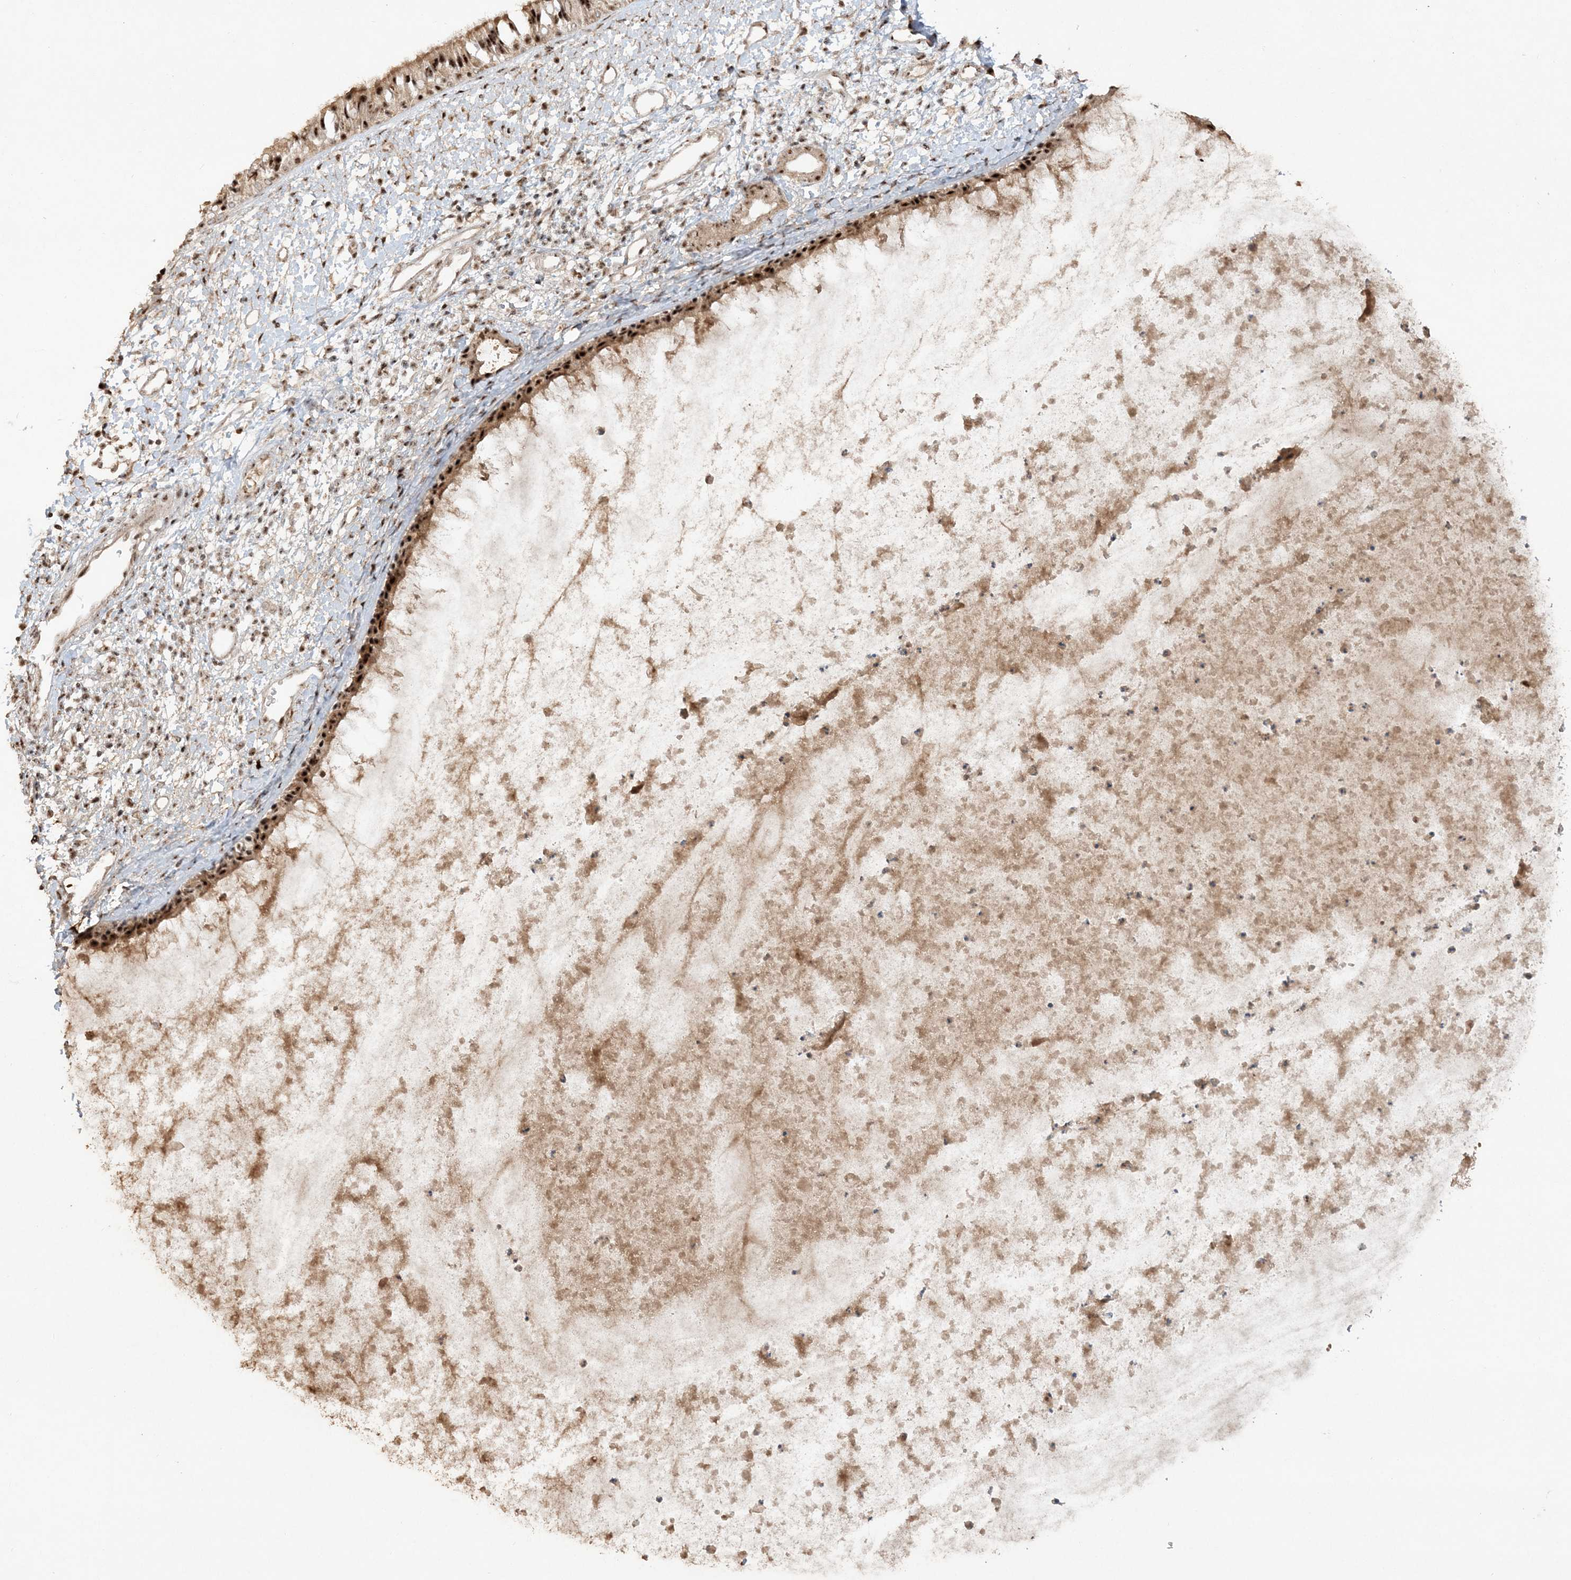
{"staining": {"intensity": "strong", "quantity": ">75%", "location": "nuclear"}, "tissue": "nasopharynx", "cell_type": "Respiratory epithelial cells", "image_type": "normal", "snomed": [{"axis": "morphology", "description": "Normal tissue, NOS"}, {"axis": "topography", "description": "Nasopharynx"}], "caption": "Normal nasopharynx was stained to show a protein in brown. There is high levels of strong nuclear expression in approximately >75% of respiratory epithelial cells. (DAB IHC, brown staining for protein, blue staining for nuclei).", "gene": "POLR3B", "patient": {"sex": "male", "age": 22}}